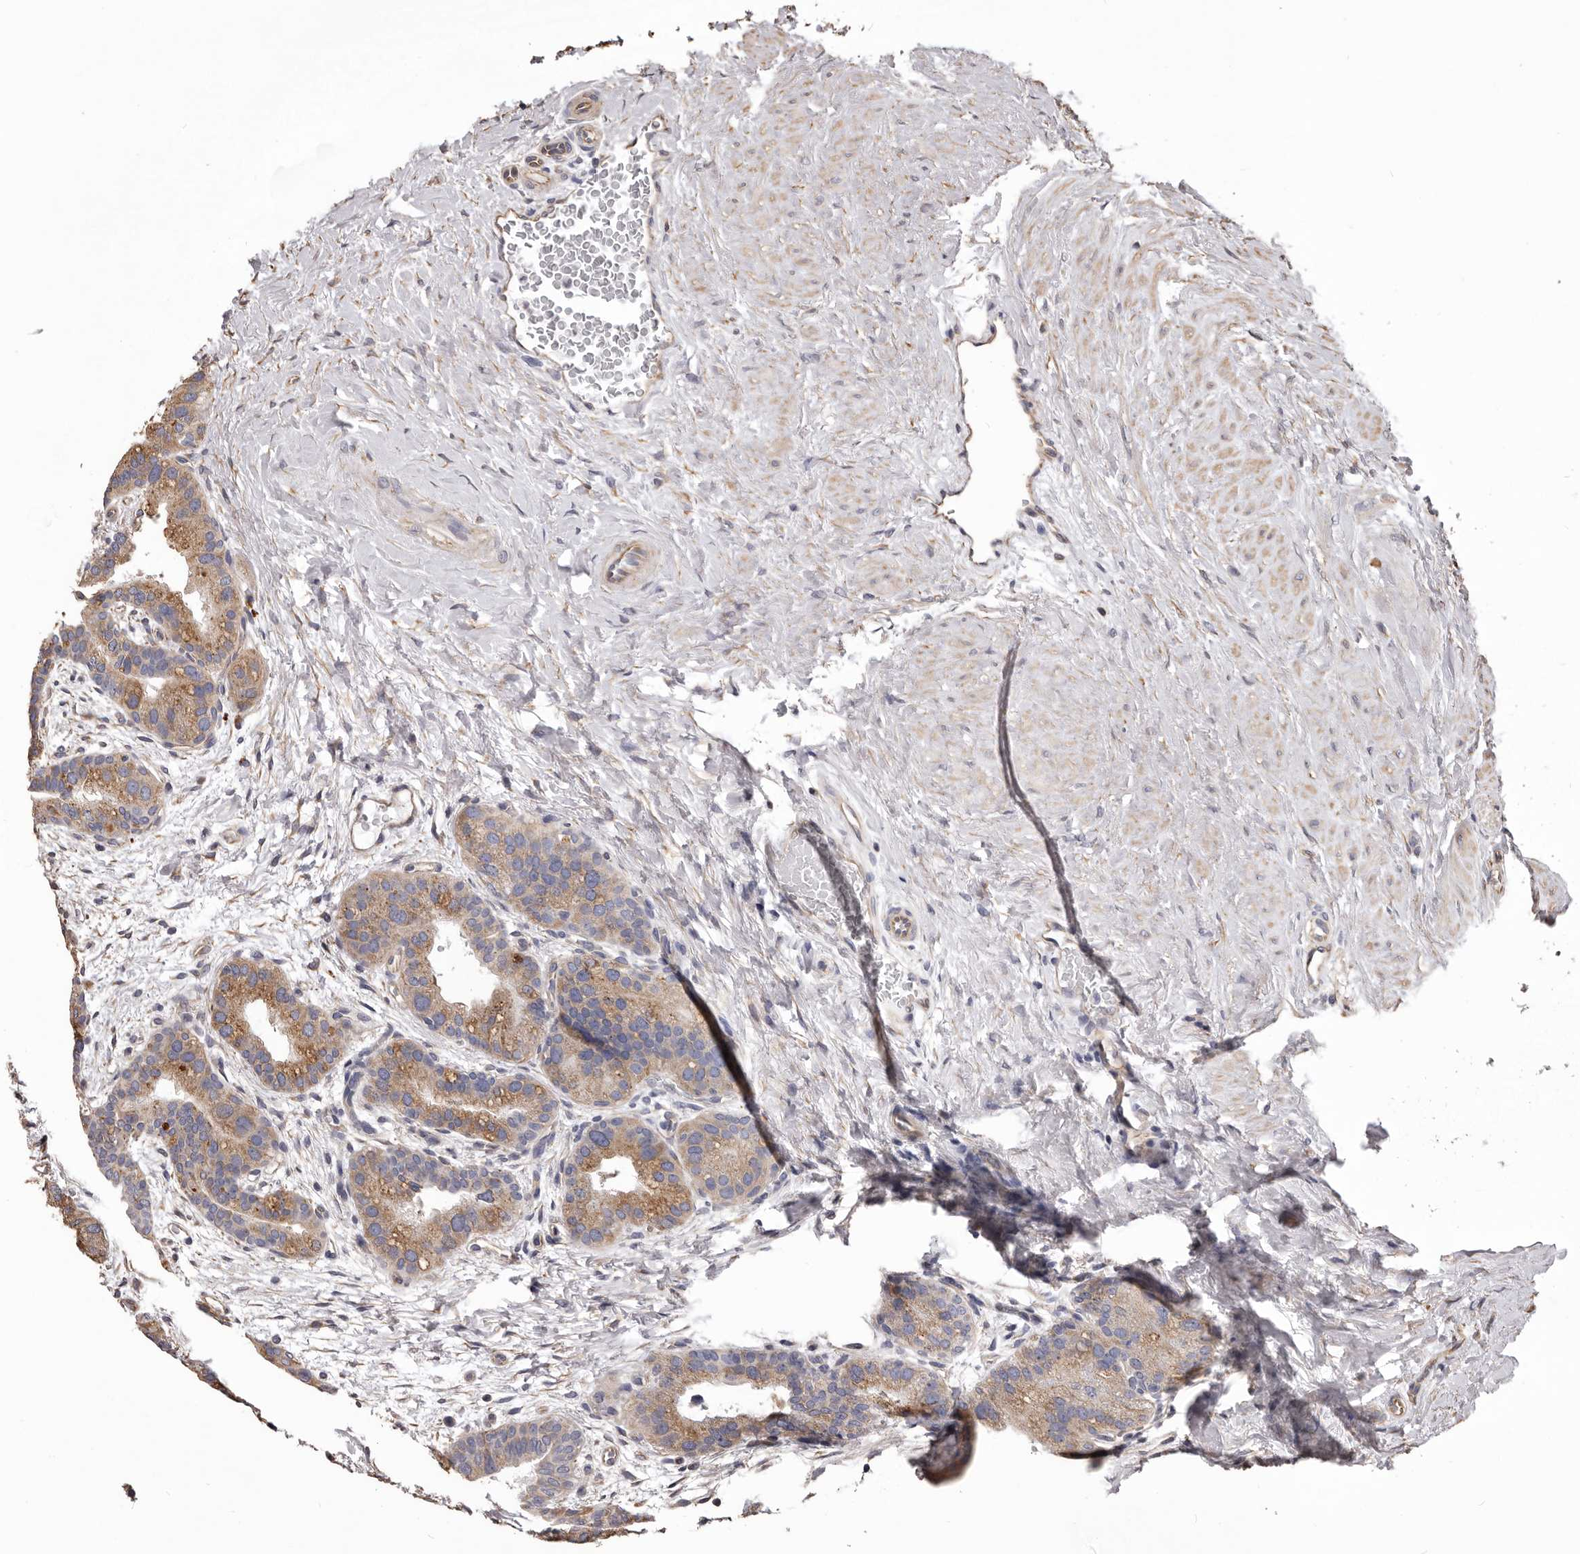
{"staining": {"intensity": "moderate", "quantity": "25%-75%", "location": "cytoplasmic/membranous"}, "tissue": "prostate cancer", "cell_type": "Tumor cells", "image_type": "cancer", "snomed": [{"axis": "morphology", "description": "Adenocarcinoma, High grade"}, {"axis": "topography", "description": "Prostate"}], "caption": "Immunohistochemistry of adenocarcinoma (high-grade) (prostate) demonstrates medium levels of moderate cytoplasmic/membranous staining in approximately 25%-75% of tumor cells.", "gene": "CEP104", "patient": {"sex": "male", "age": 56}}